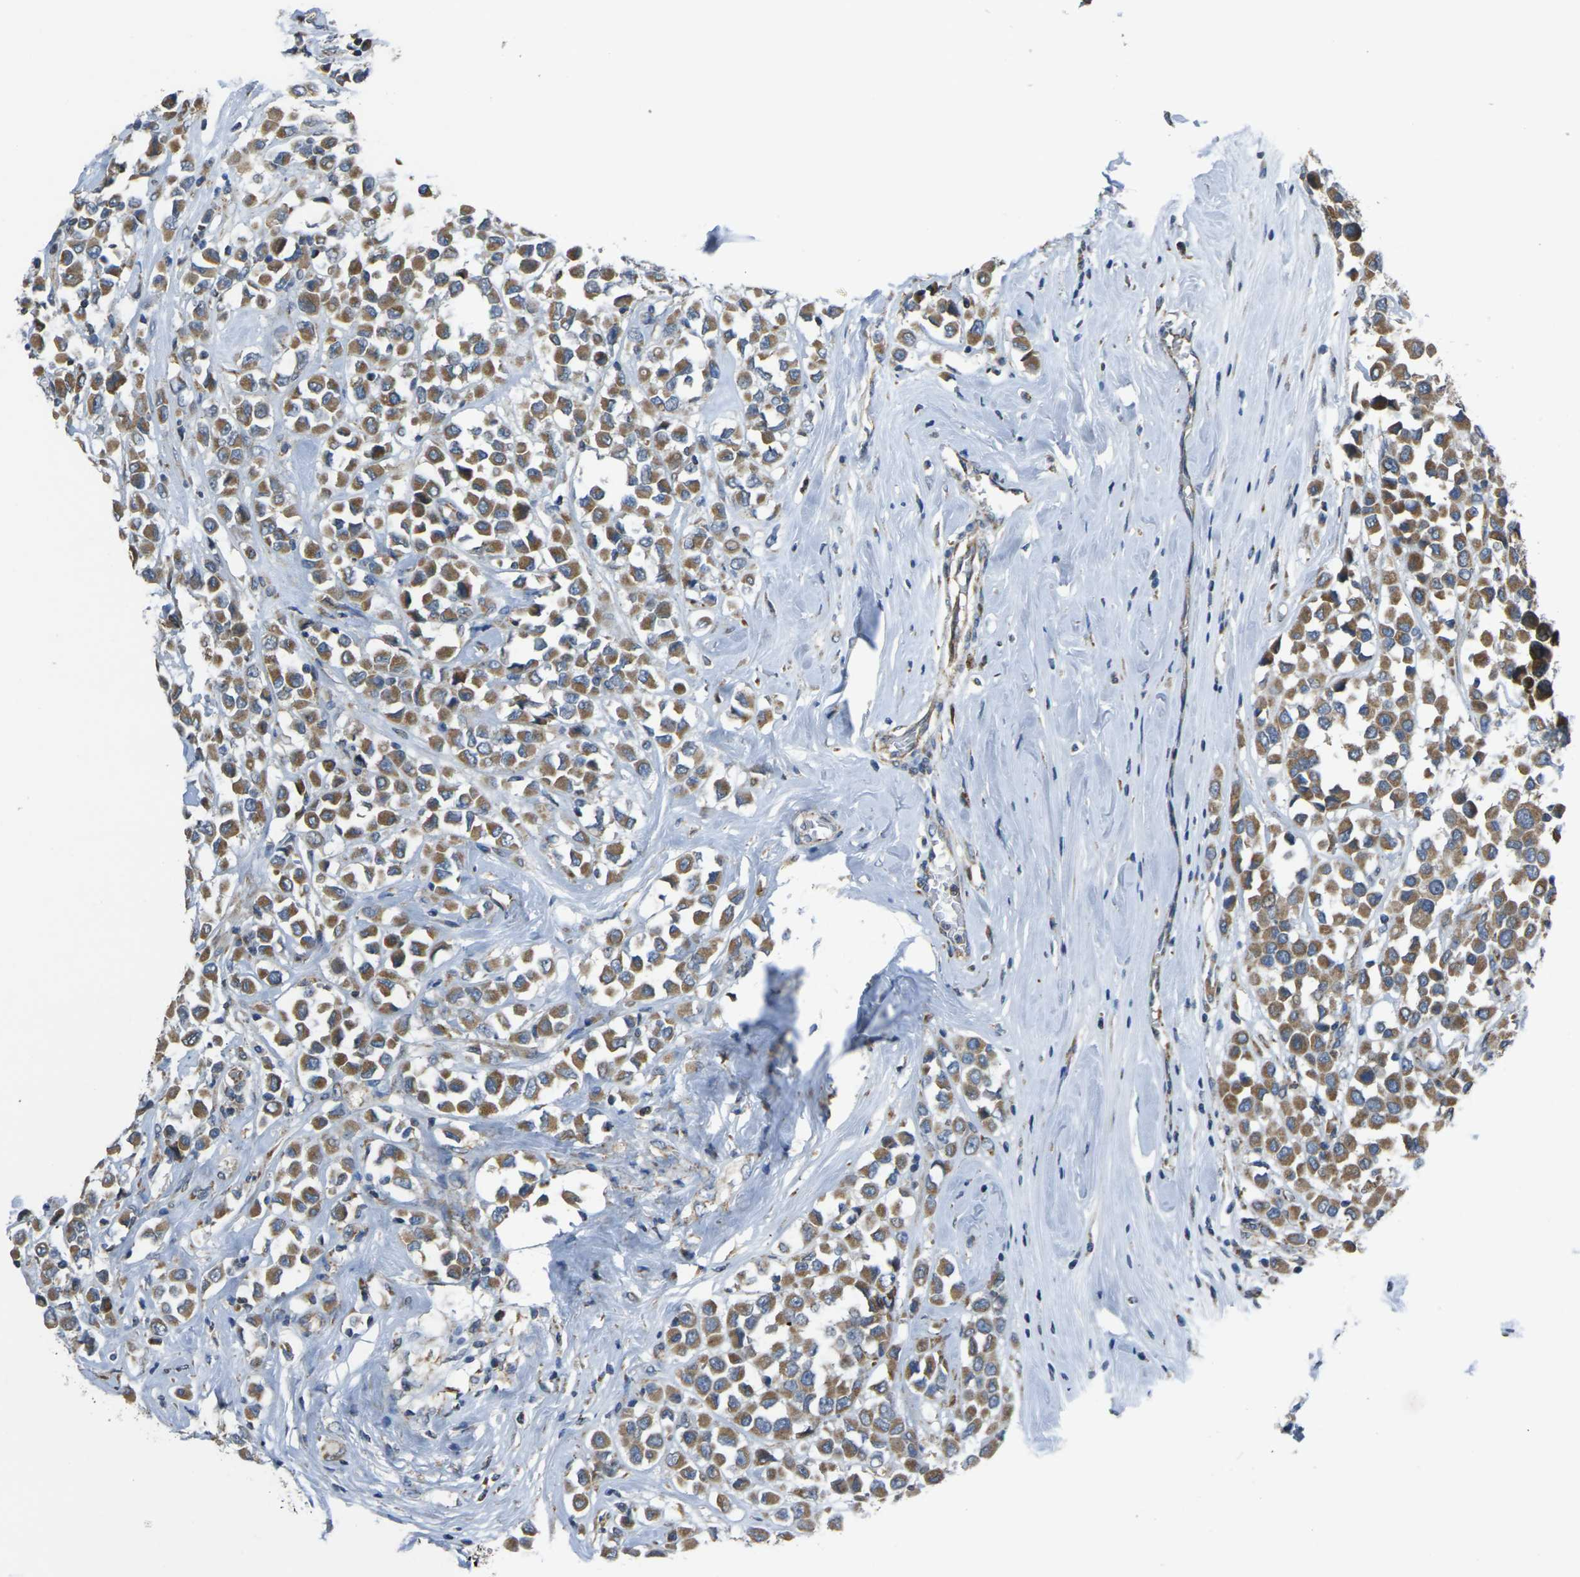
{"staining": {"intensity": "moderate", "quantity": ">75%", "location": "cytoplasmic/membranous"}, "tissue": "breast cancer", "cell_type": "Tumor cells", "image_type": "cancer", "snomed": [{"axis": "morphology", "description": "Duct carcinoma"}, {"axis": "topography", "description": "Breast"}], "caption": "This image displays breast invasive ductal carcinoma stained with immunohistochemistry (IHC) to label a protein in brown. The cytoplasmic/membranous of tumor cells show moderate positivity for the protein. Nuclei are counter-stained blue.", "gene": "TMEM120B", "patient": {"sex": "female", "age": 61}}